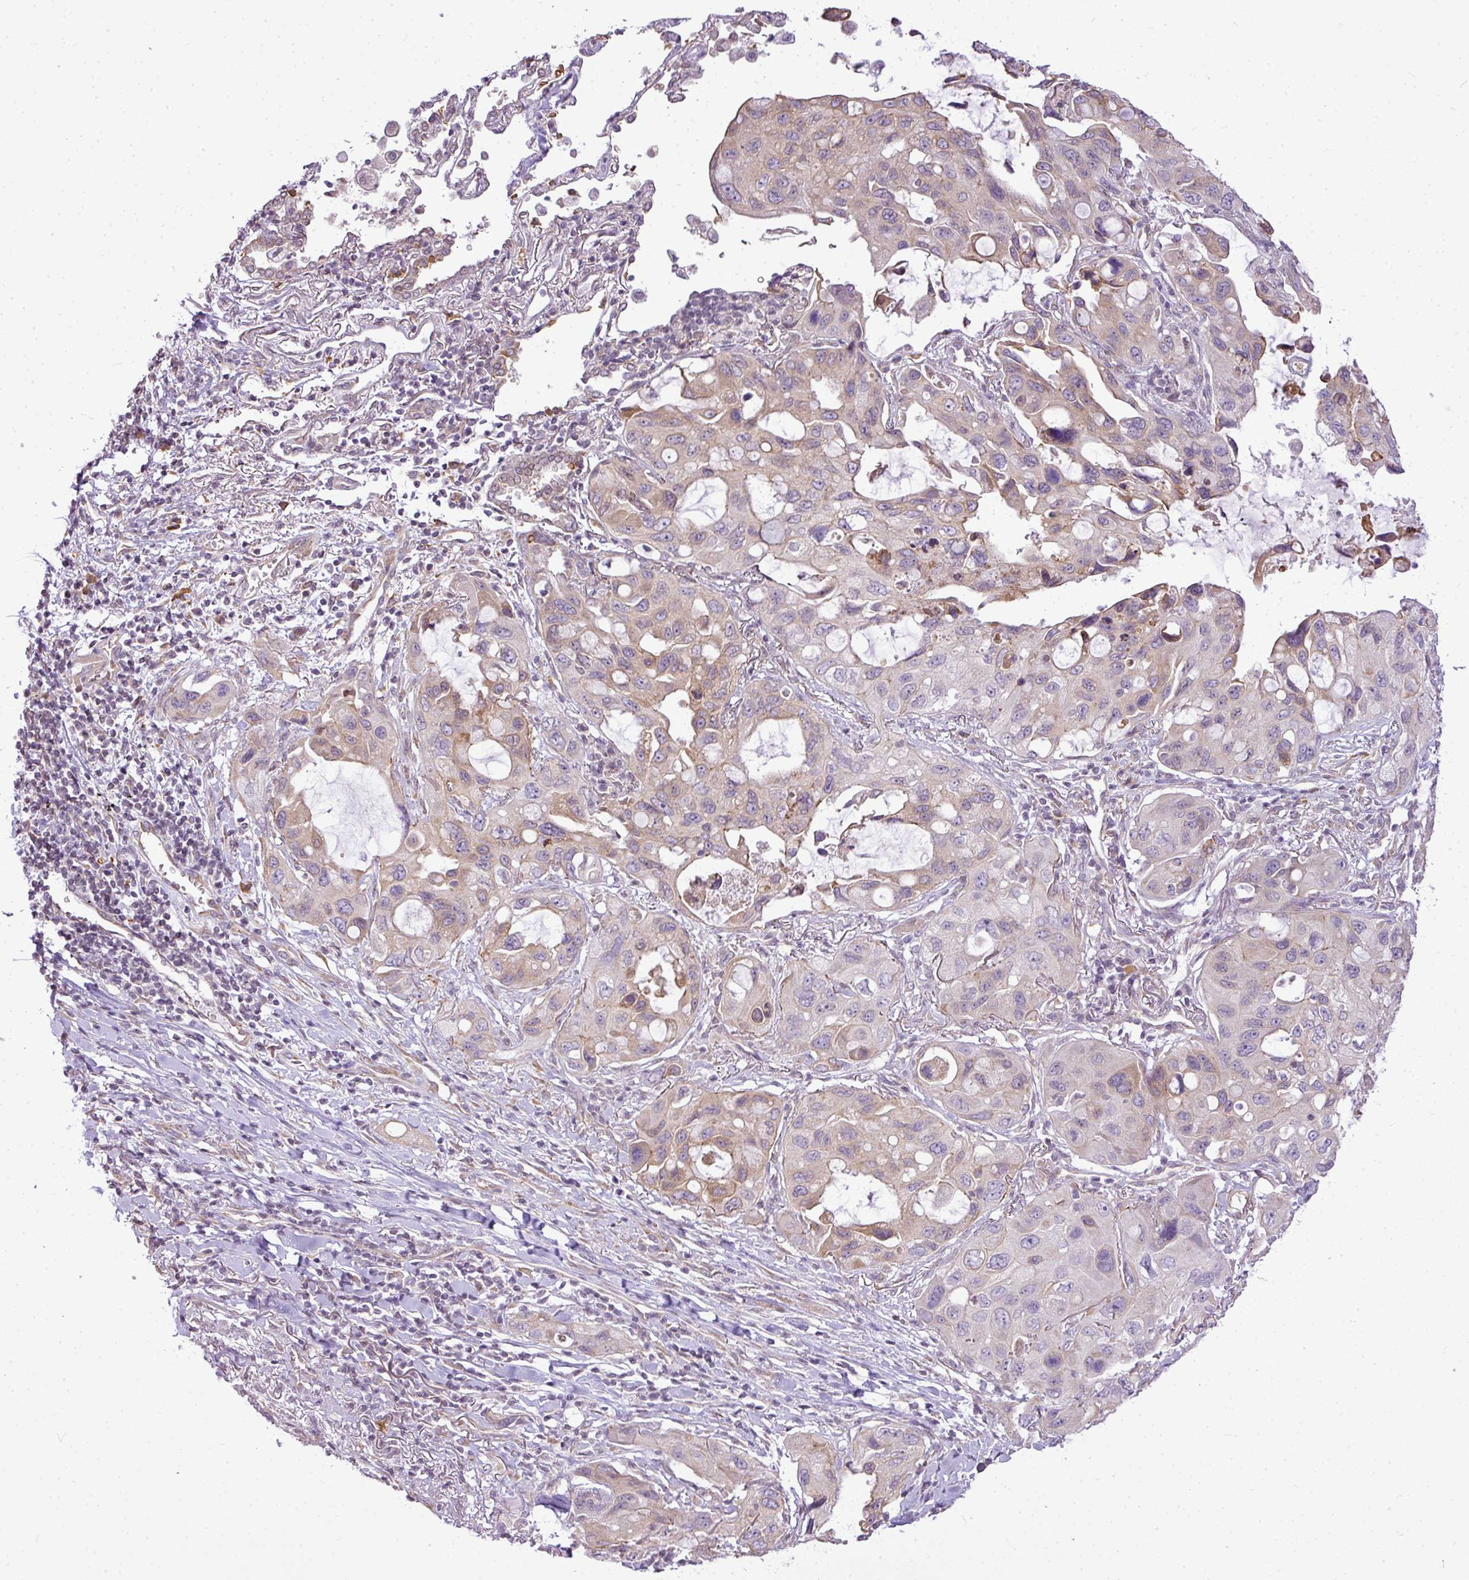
{"staining": {"intensity": "weak", "quantity": "<25%", "location": "cytoplasmic/membranous"}, "tissue": "lung cancer", "cell_type": "Tumor cells", "image_type": "cancer", "snomed": [{"axis": "morphology", "description": "Squamous cell carcinoma, NOS"}, {"axis": "topography", "description": "Lung"}], "caption": "High magnification brightfield microscopy of lung cancer stained with DAB (3,3'-diaminobenzidine) (brown) and counterstained with hematoxylin (blue): tumor cells show no significant expression.", "gene": "COX18", "patient": {"sex": "female", "age": 73}}